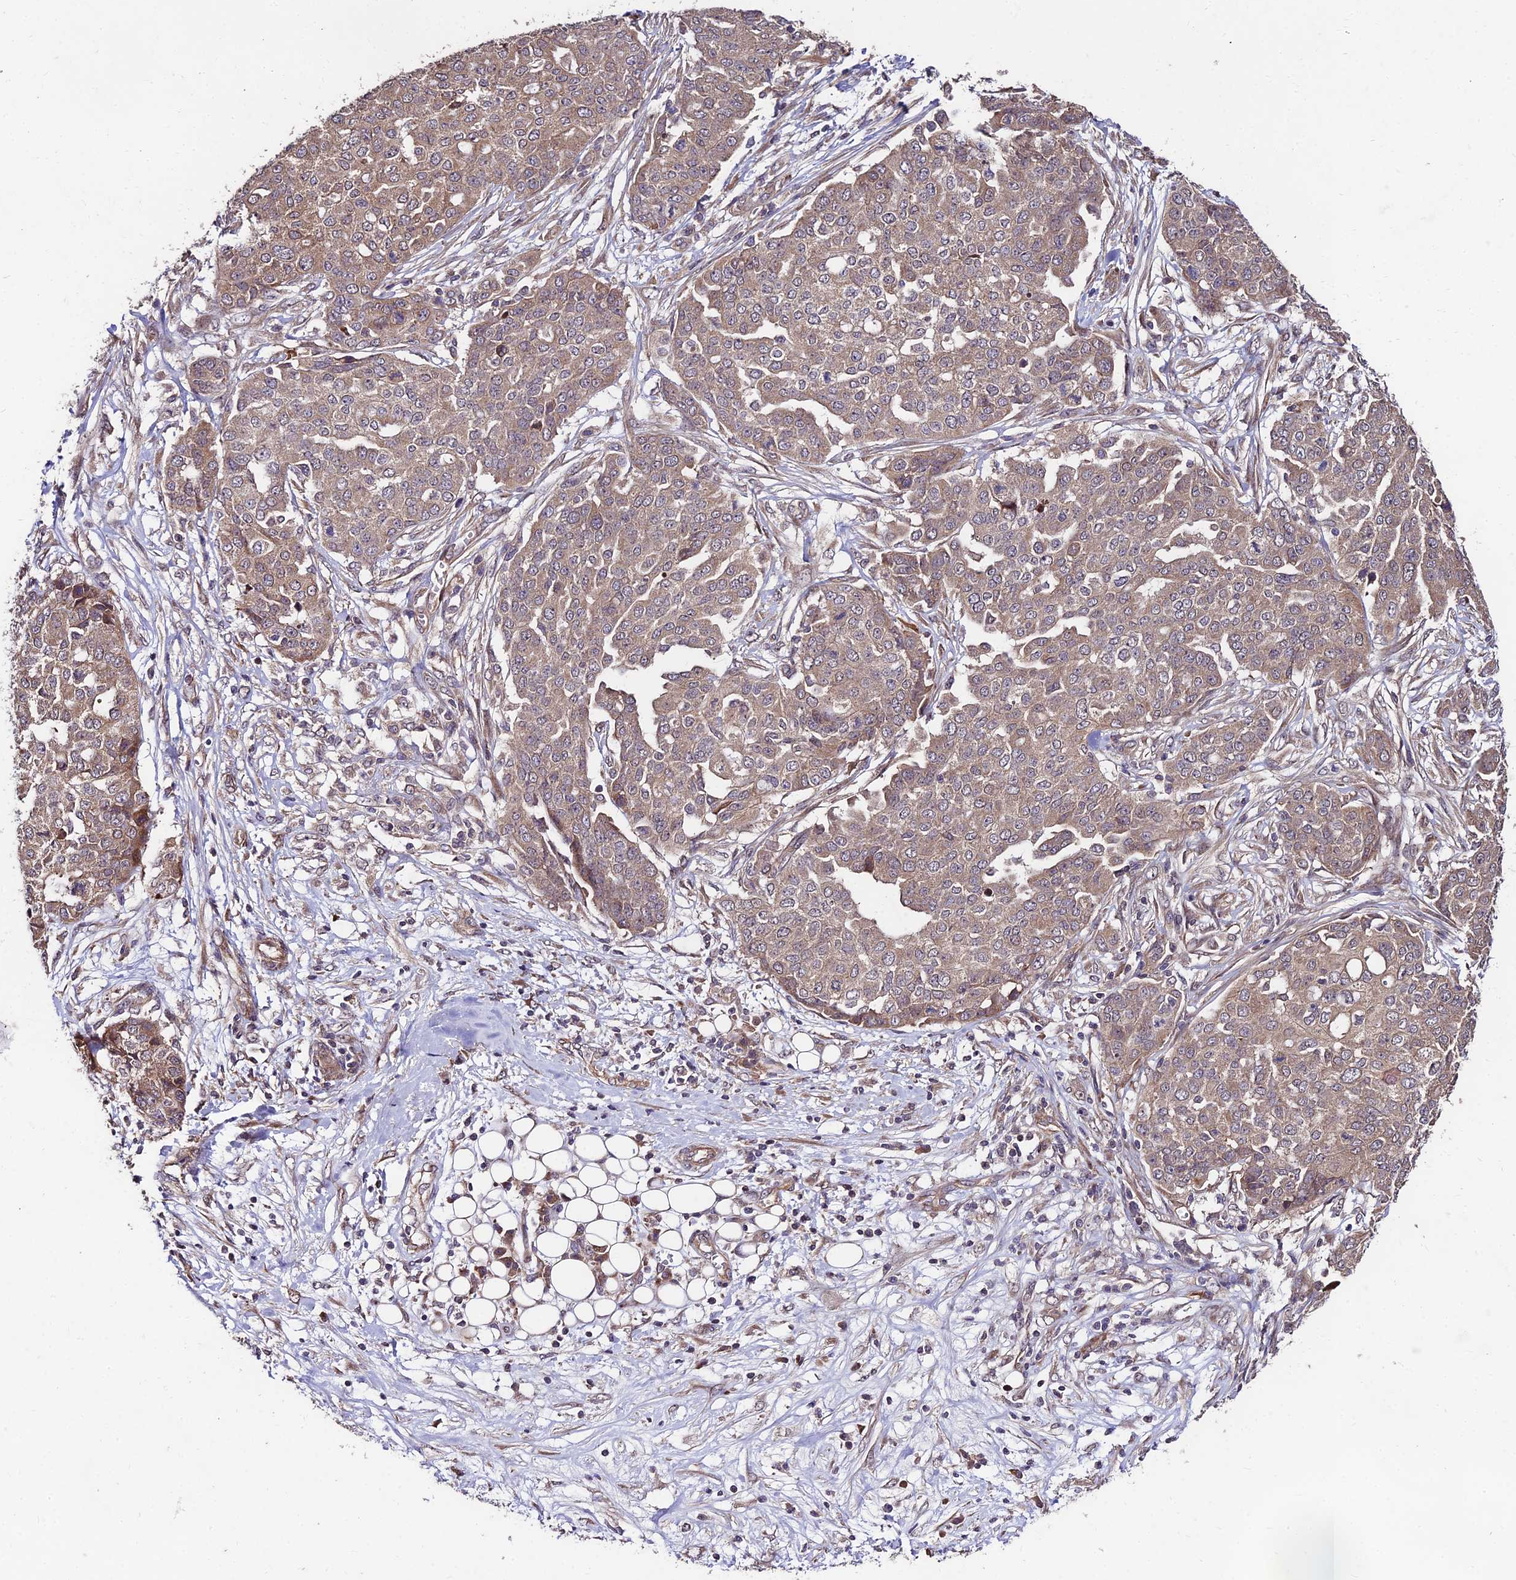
{"staining": {"intensity": "weak", "quantity": ">75%", "location": "cytoplasmic/membranous"}, "tissue": "ovarian cancer", "cell_type": "Tumor cells", "image_type": "cancer", "snomed": [{"axis": "morphology", "description": "Cystadenocarcinoma, serous, NOS"}, {"axis": "topography", "description": "Soft tissue"}, {"axis": "topography", "description": "Ovary"}], "caption": "Immunohistochemistry (DAB) staining of ovarian cancer (serous cystadenocarcinoma) exhibits weak cytoplasmic/membranous protein positivity in approximately >75% of tumor cells.", "gene": "MKKS", "patient": {"sex": "female", "age": 57}}